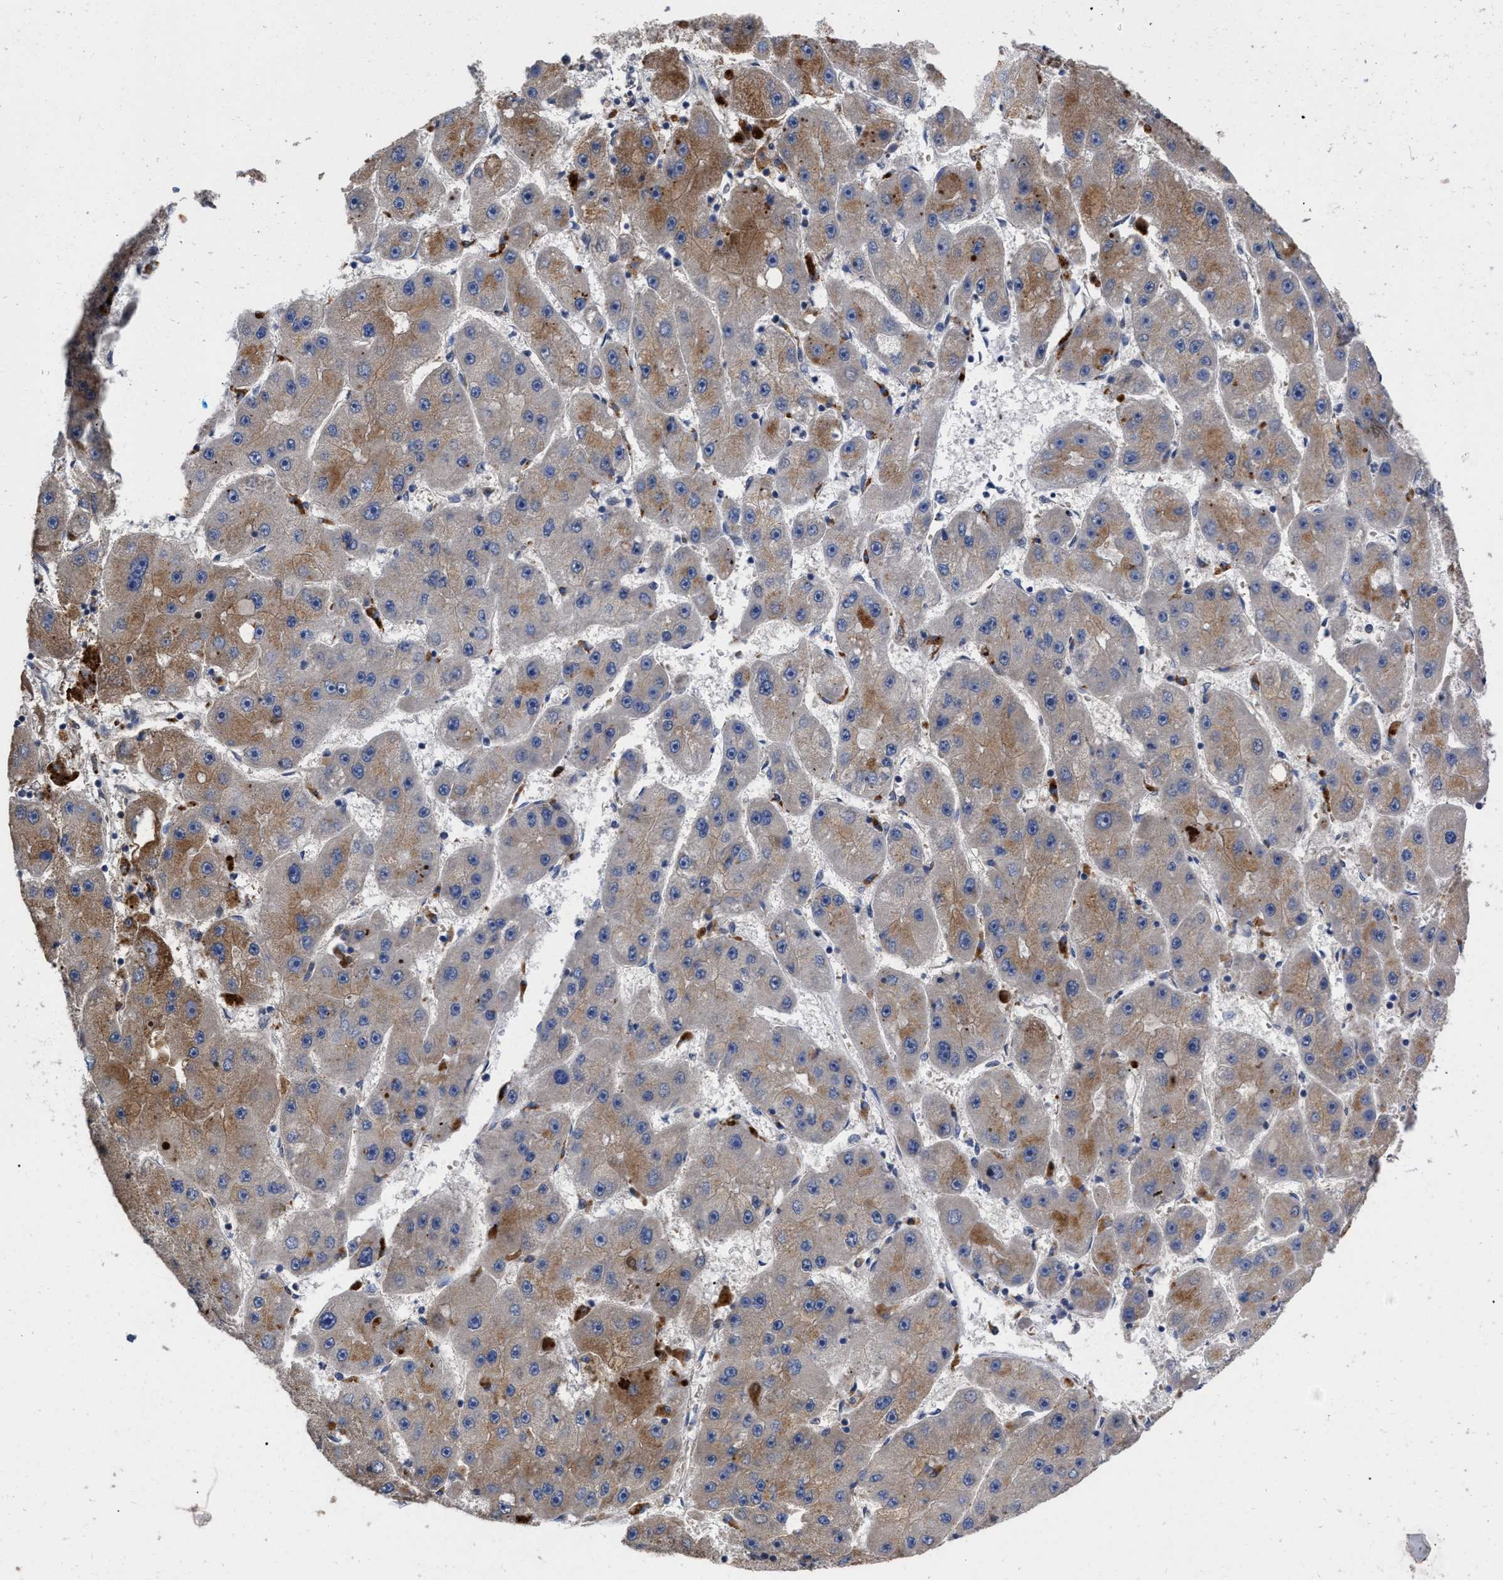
{"staining": {"intensity": "moderate", "quantity": "25%-75%", "location": "cytoplasmic/membranous"}, "tissue": "liver cancer", "cell_type": "Tumor cells", "image_type": "cancer", "snomed": [{"axis": "morphology", "description": "Carcinoma, Hepatocellular, NOS"}, {"axis": "topography", "description": "Liver"}], "caption": "Tumor cells display medium levels of moderate cytoplasmic/membranous positivity in approximately 25%-75% of cells in liver cancer (hepatocellular carcinoma). (DAB (3,3'-diaminobenzidine) IHC with brightfield microscopy, high magnification).", "gene": "MLST8", "patient": {"sex": "female", "age": 61}}